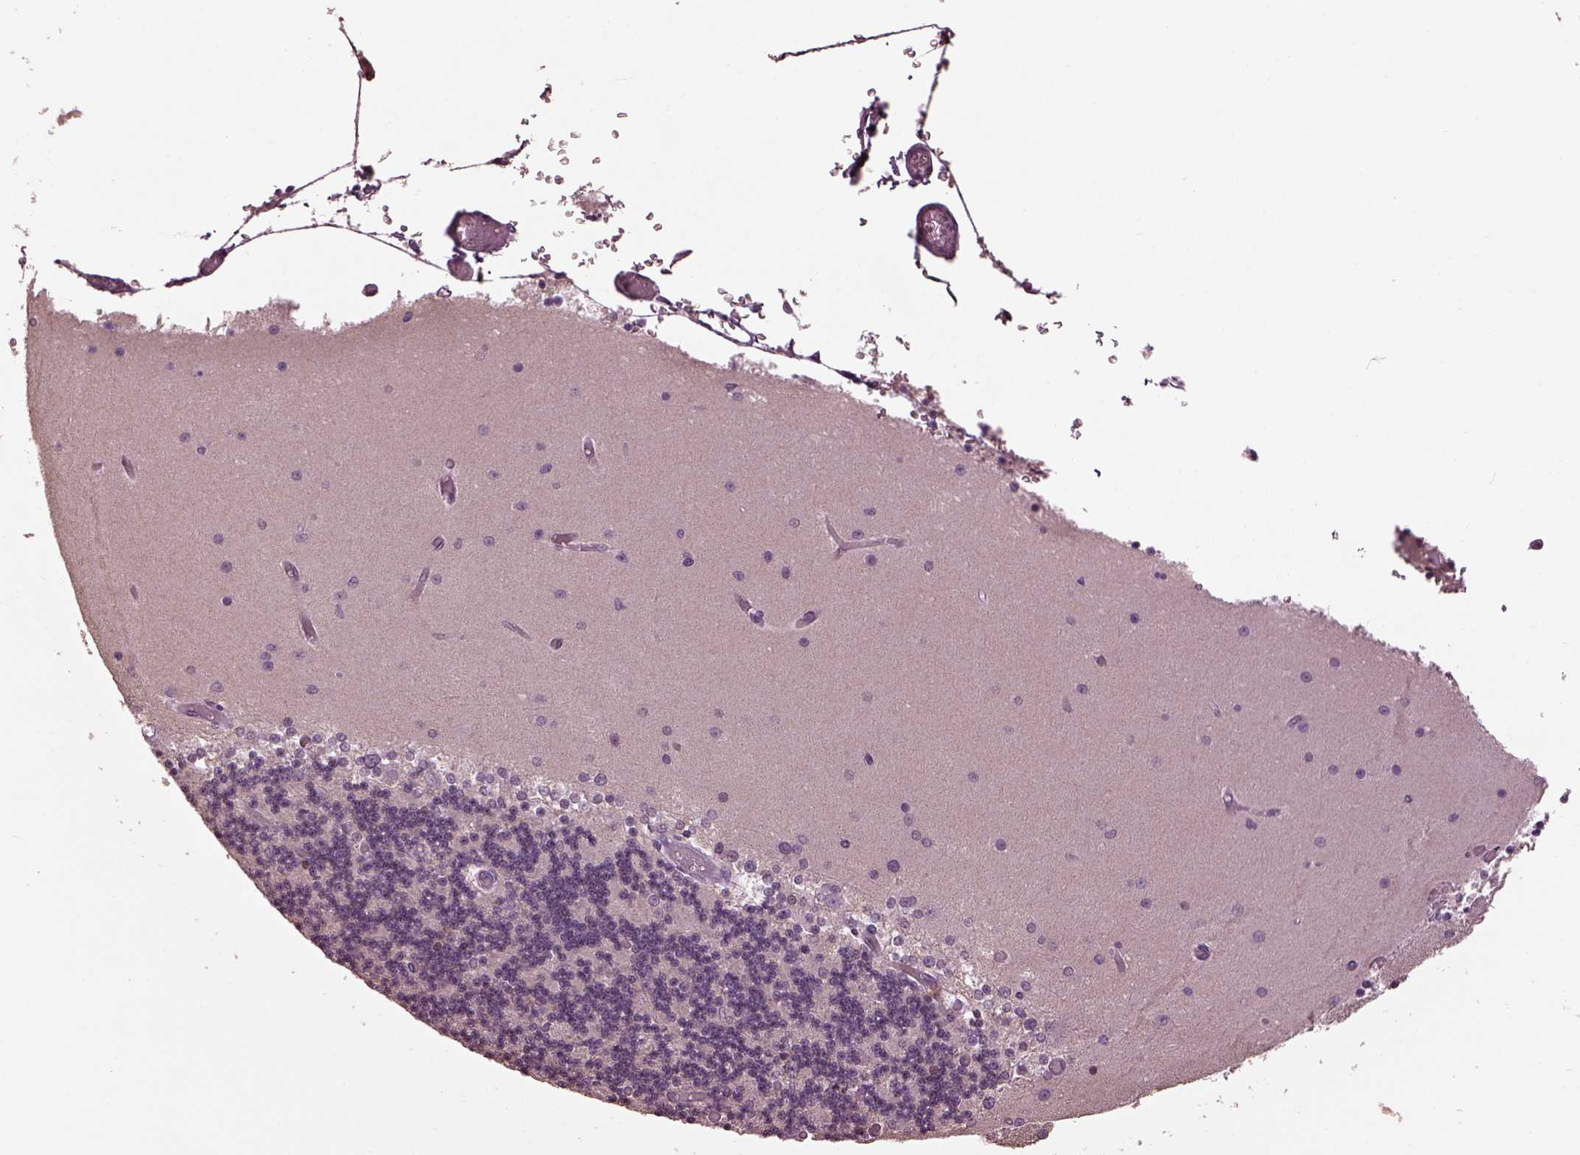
{"staining": {"intensity": "negative", "quantity": "none", "location": "none"}, "tissue": "cerebellum", "cell_type": "Cells in granular layer", "image_type": "normal", "snomed": [{"axis": "morphology", "description": "Normal tissue, NOS"}, {"axis": "topography", "description": "Cerebellum"}], "caption": "Immunohistochemistry image of benign cerebellum: cerebellum stained with DAB (3,3'-diaminobenzidine) displays no significant protein positivity in cells in granular layer. (Stains: DAB (3,3'-diaminobenzidine) immunohistochemistry (IHC) with hematoxylin counter stain, Microscopy: brightfield microscopy at high magnification).", "gene": "GAL", "patient": {"sex": "female", "age": 28}}